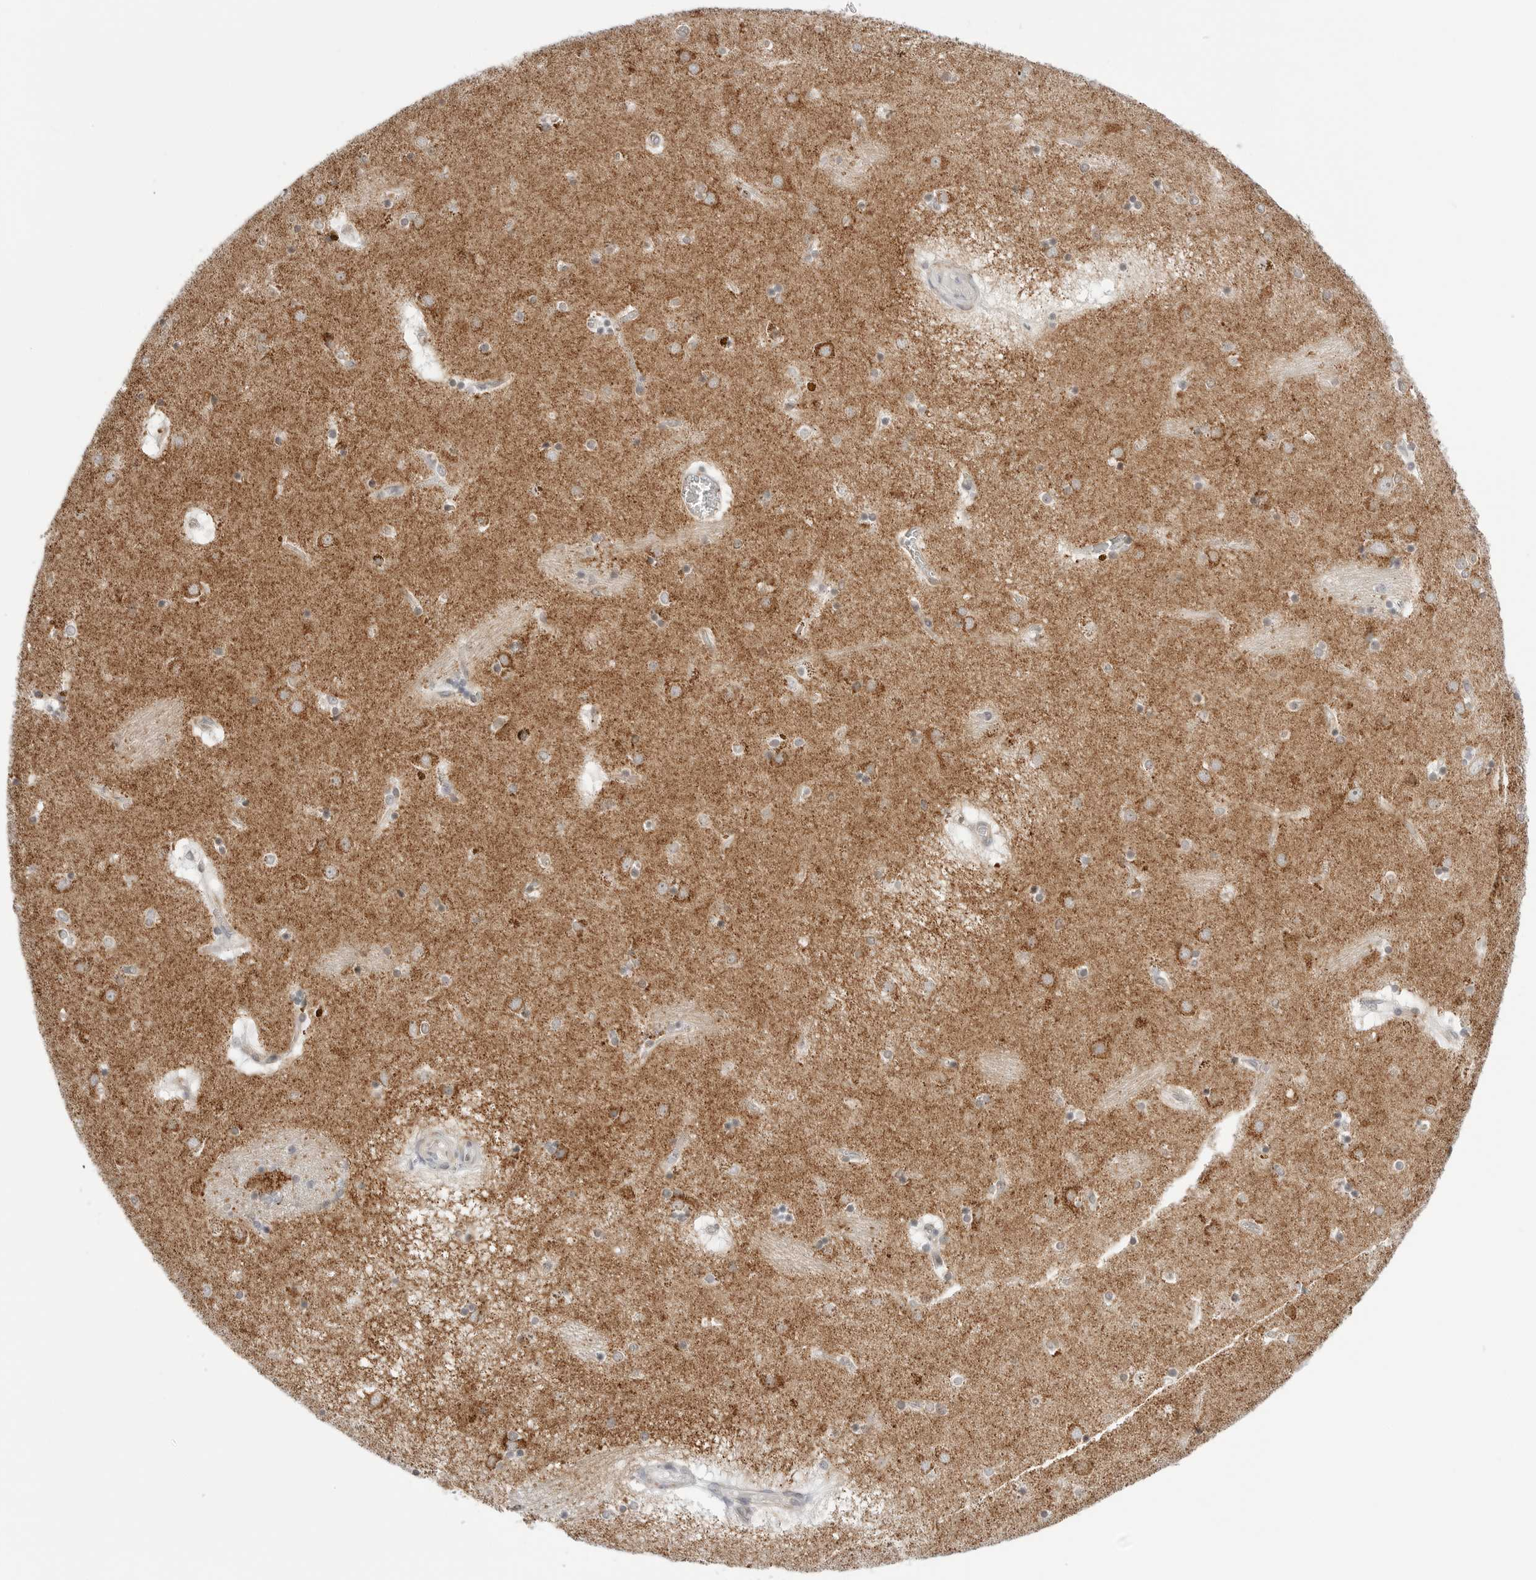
{"staining": {"intensity": "weak", "quantity": "<25%", "location": "cytoplasmic/membranous"}, "tissue": "caudate", "cell_type": "Glial cells", "image_type": "normal", "snomed": [{"axis": "morphology", "description": "Normal tissue, NOS"}, {"axis": "topography", "description": "Lateral ventricle wall"}], "caption": "Glial cells show no significant expression in normal caudate. The staining was performed using DAB (3,3'-diaminobenzidine) to visualize the protein expression in brown, while the nuclei were stained in blue with hematoxylin (Magnification: 20x).", "gene": "ATP5IF1", "patient": {"sex": "male", "age": 70}}